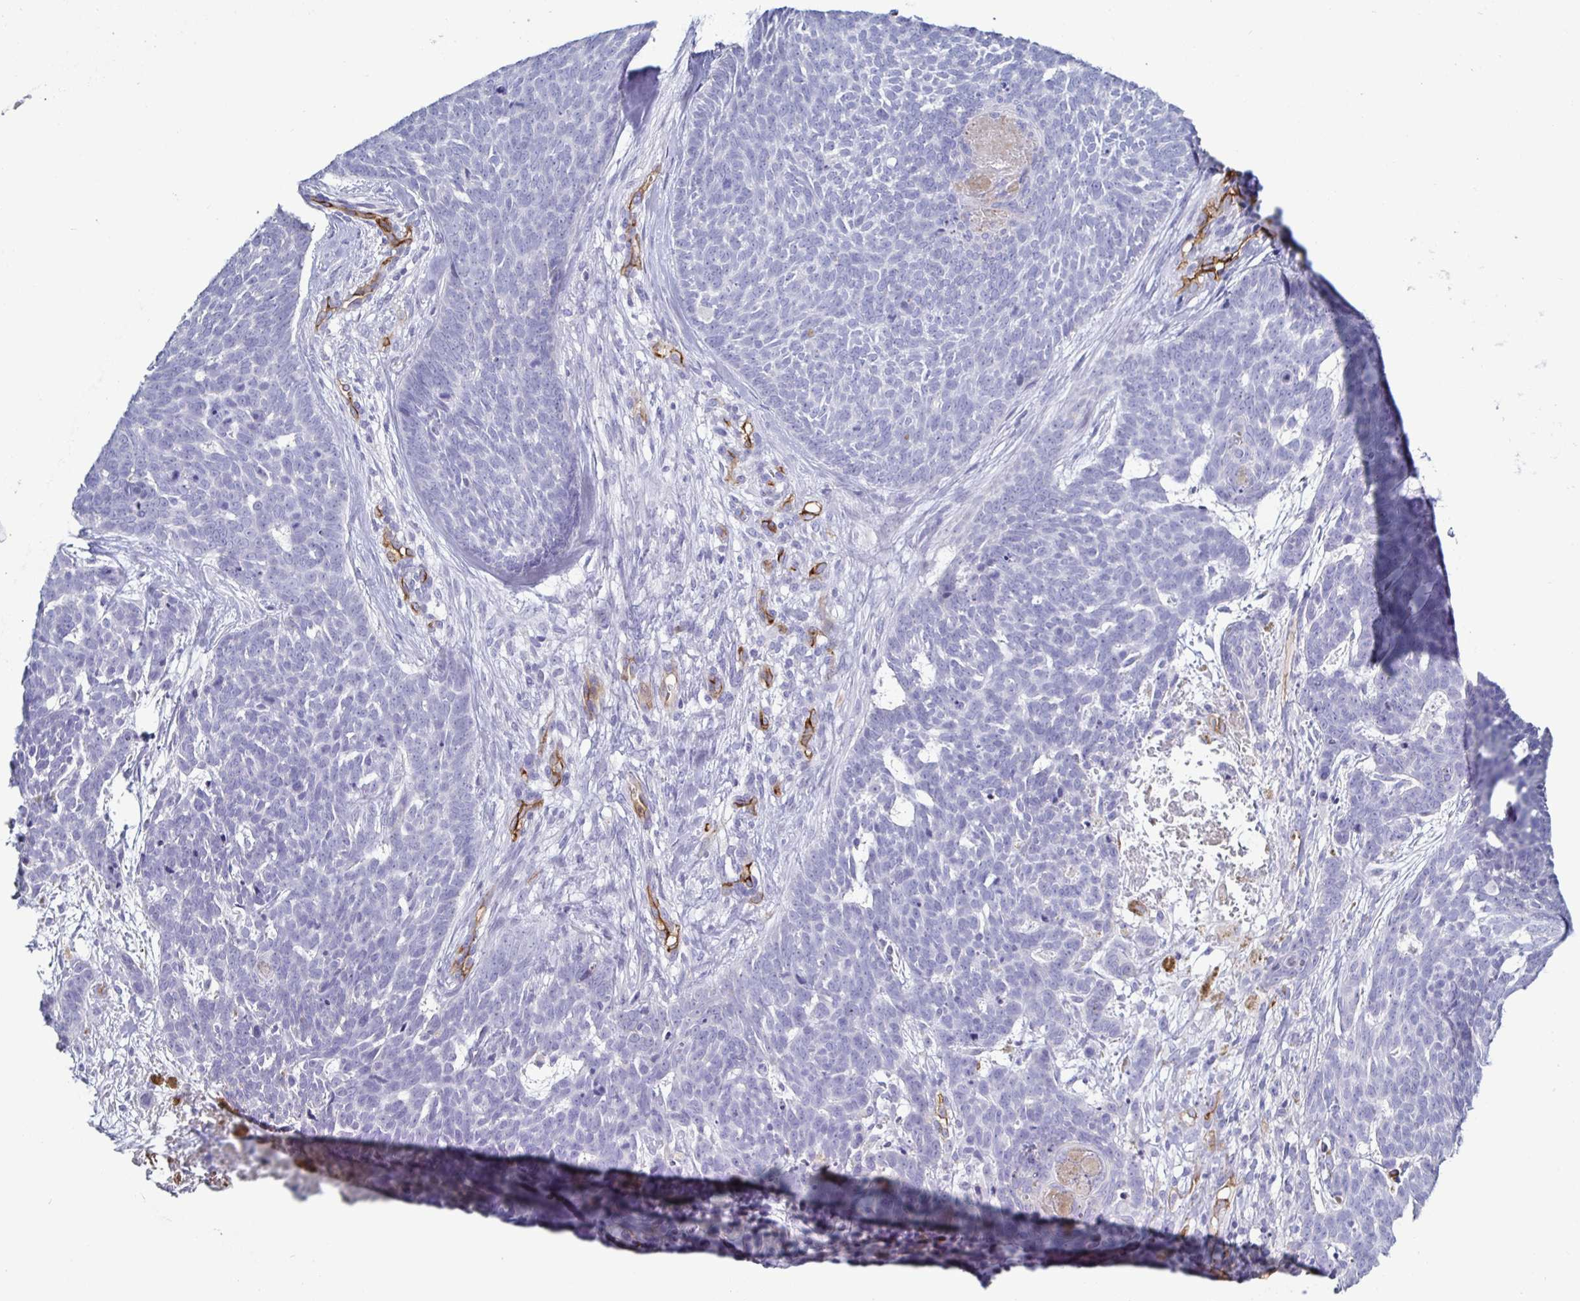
{"staining": {"intensity": "negative", "quantity": "none", "location": "none"}, "tissue": "skin cancer", "cell_type": "Tumor cells", "image_type": "cancer", "snomed": [{"axis": "morphology", "description": "Basal cell carcinoma"}, {"axis": "topography", "description": "Skin"}], "caption": "IHC photomicrograph of human basal cell carcinoma (skin) stained for a protein (brown), which shows no expression in tumor cells.", "gene": "ACSBG2", "patient": {"sex": "female", "age": 78}}